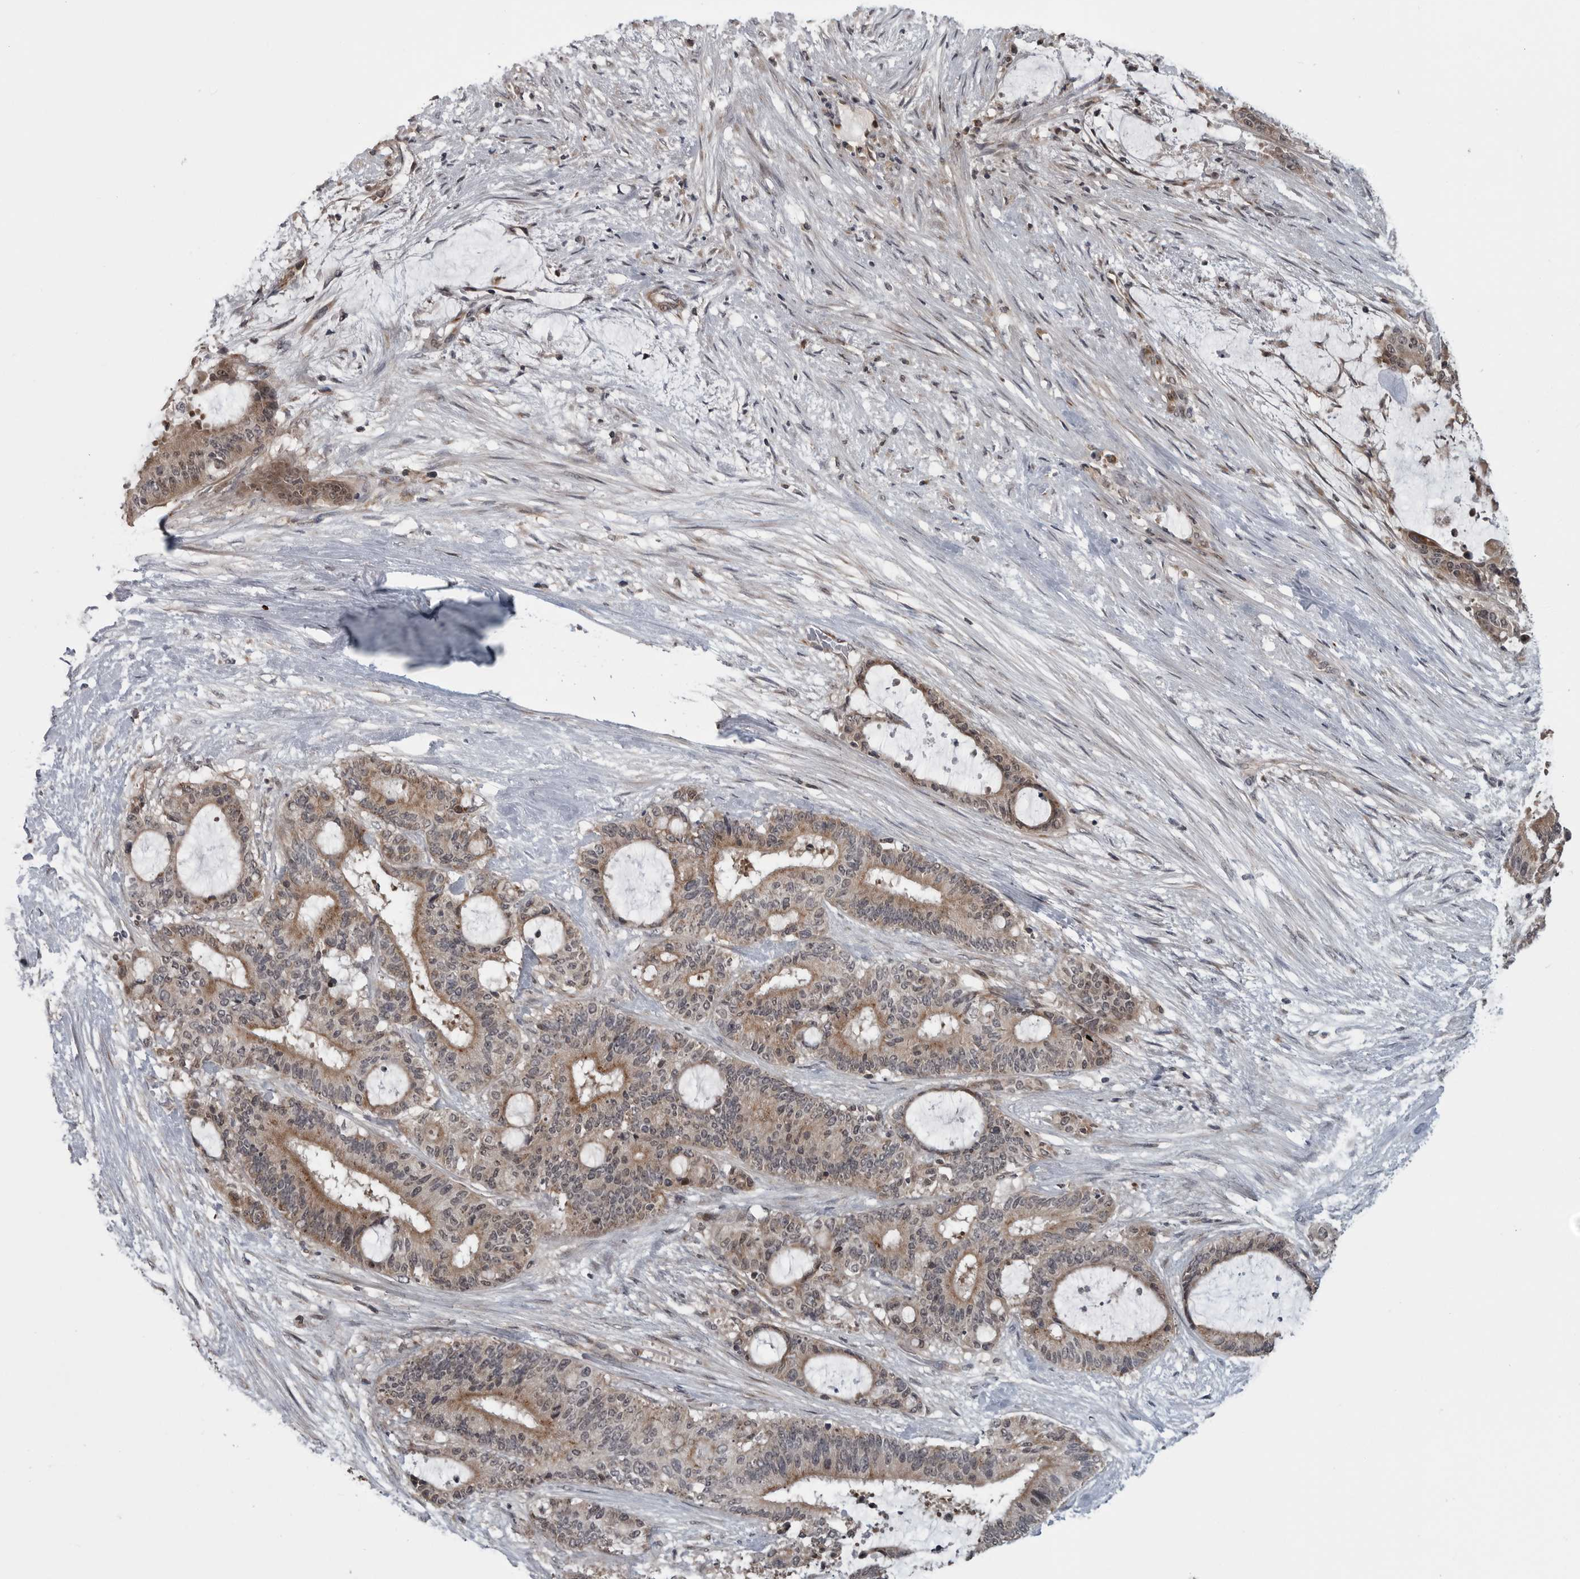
{"staining": {"intensity": "moderate", "quantity": ">75%", "location": "cytoplasmic/membranous"}, "tissue": "liver cancer", "cell_type": "Tumor cells", "image_type": "cancer", "snomed": [{"axis": "morphology", "description": "Normal tissue, NOS"}, {"axis": "morphology", "description": "Cholangiocarcinoma"}, {"axis": "topography", "description": "Liver"}, {"axis": "topography", "description": "Peripheral nerve tissue"}], "caption": "Human liver cancer stained with a protein marker reveals moderate staining in tumor cells.", "gene": "FAAP100", "patient": {"sex": "female", "age": 73}}